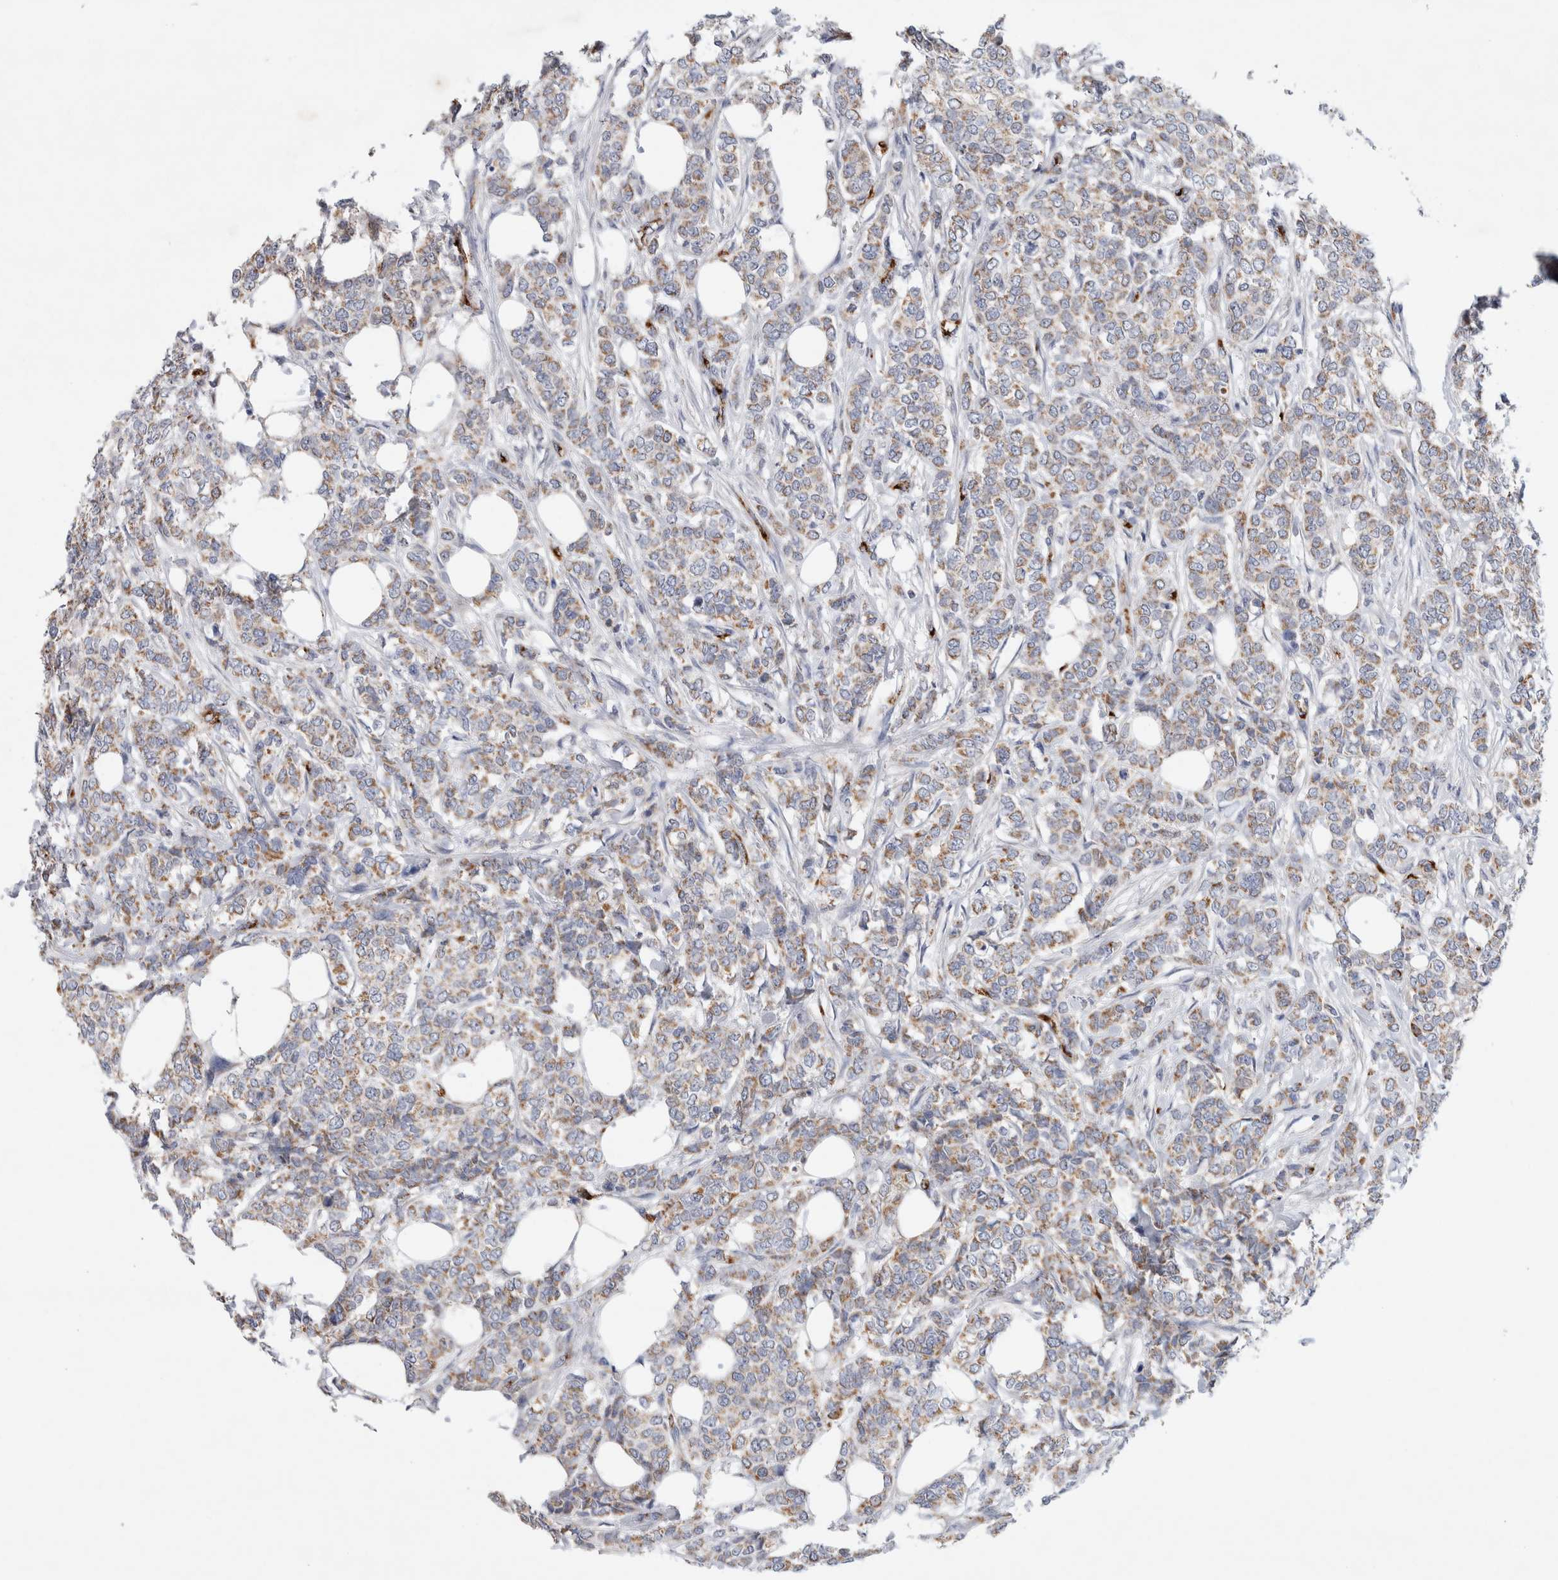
{"staining": {"intensity": "moderate", "quantity": ">75%", "location": "cytoplasmic/membranous"}, "tissue": "breast cancer", "cell_type": "Tumor cells", "image_type": "cancer", "snomed": [{"axis": "morphology", "description": "Lobular carcinoma"}, {"axis": "topography", "description": "Skin"}, {"axis": "topography", "description": "Breast"}], "caption": "An immunohistochemistry photomicrograph of tumor tissue is shown. Protein staining in brown highlights moderate cytoplasmic/membranous positivity in breast cancer within tumor cells.", "gene": "IARS2", "patient": {"sex": "female", "age": 46}}